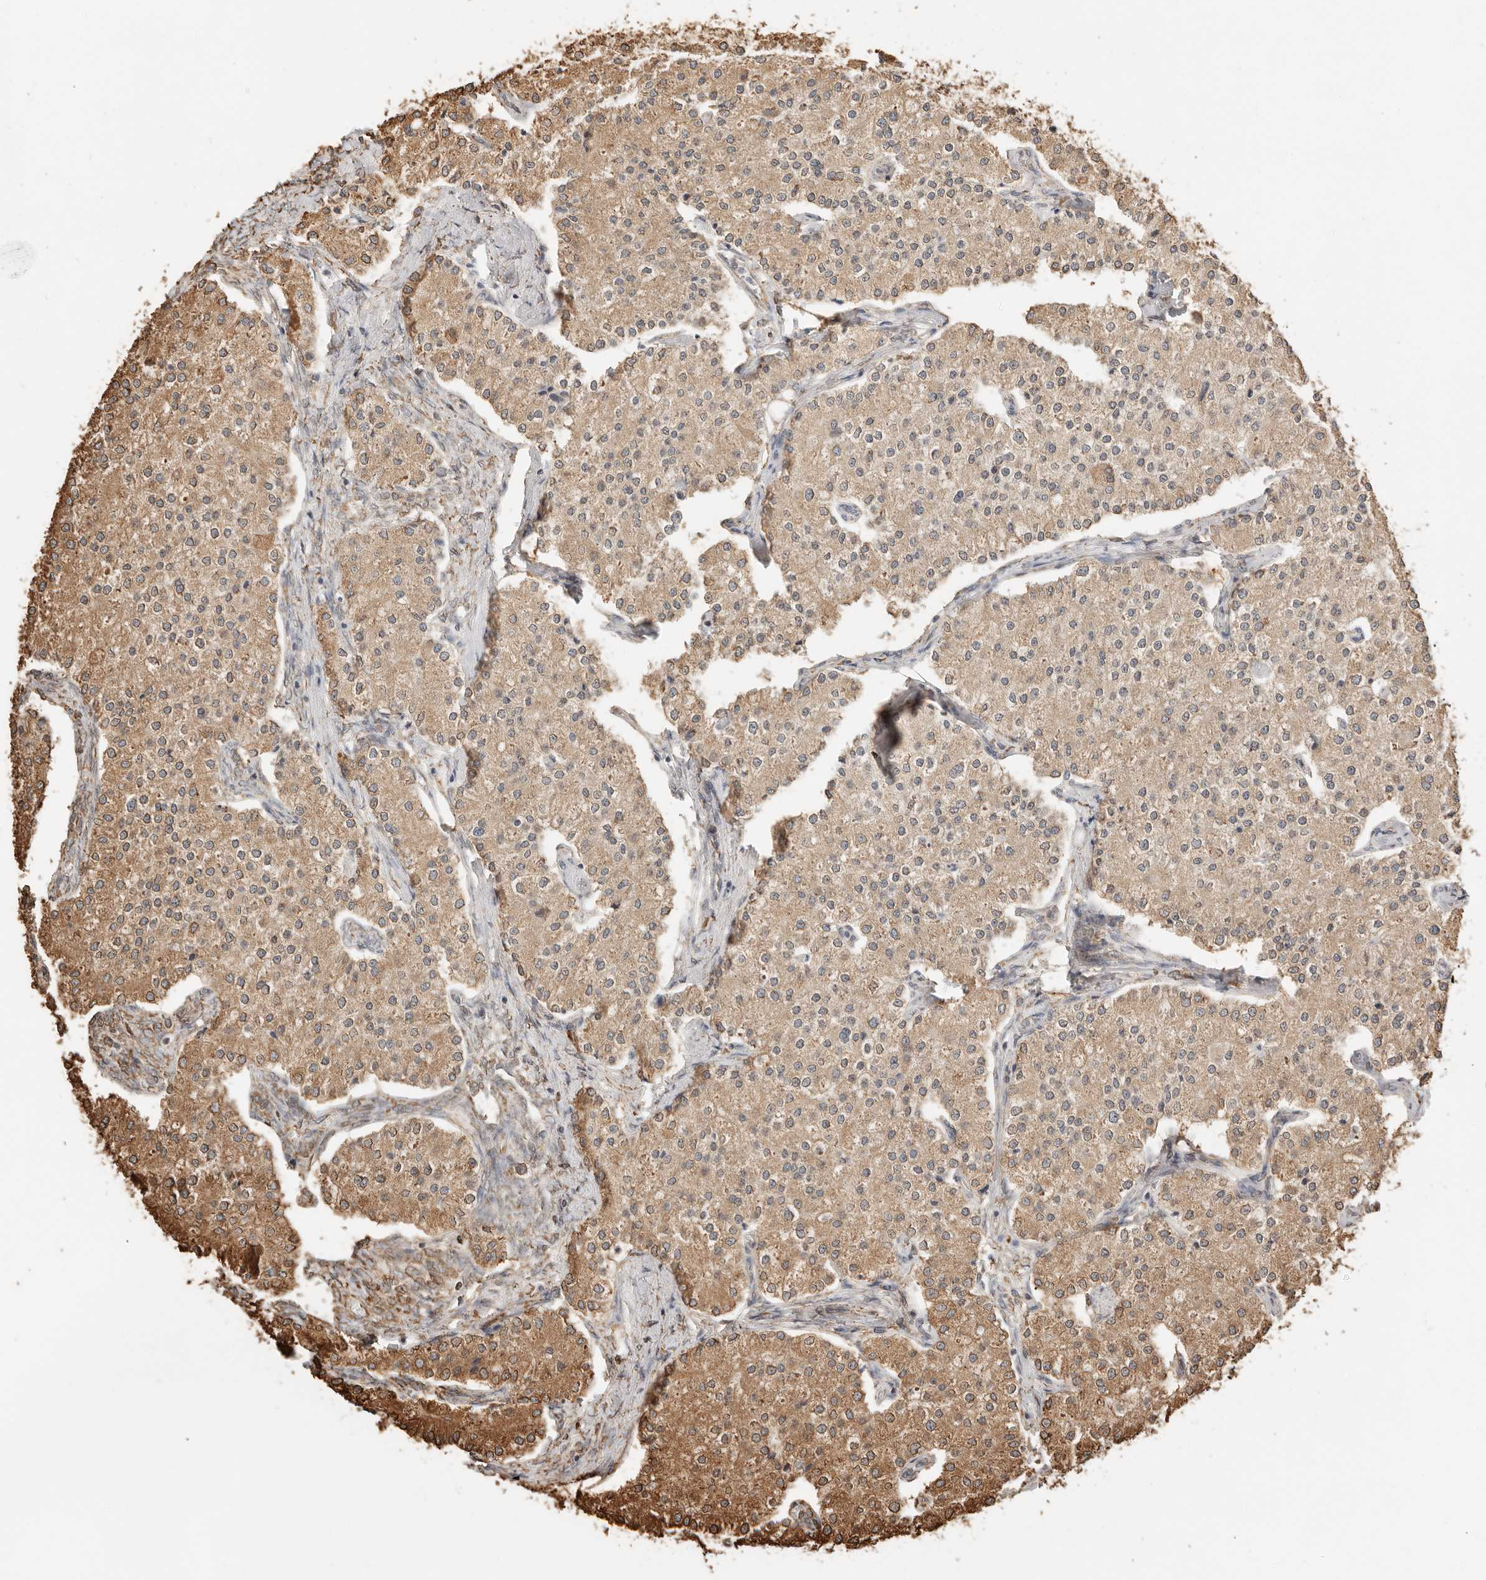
{"staining": {"intensity": "moderate", "quantity": ">75%", "location": "cytoplasmic/membranous"}, "tissue": "carcinoid", "cell_type": "Tumor cells", "image_type": "cancer", "snomed": [{"axis": "morphology", "description": "Carcinoid, malignant, NOS"}, {"axis": "topography", "description": "Colon"}], "caption": "There is medium levels of moderate cytoplasmic/membranous staining in tumor cells of malignant carcinoid, as demonstrated by immunohistochemical staining (brown color).", "gene": "ARHGEF10L", "patient": {"sex": "female", "age": 52}}